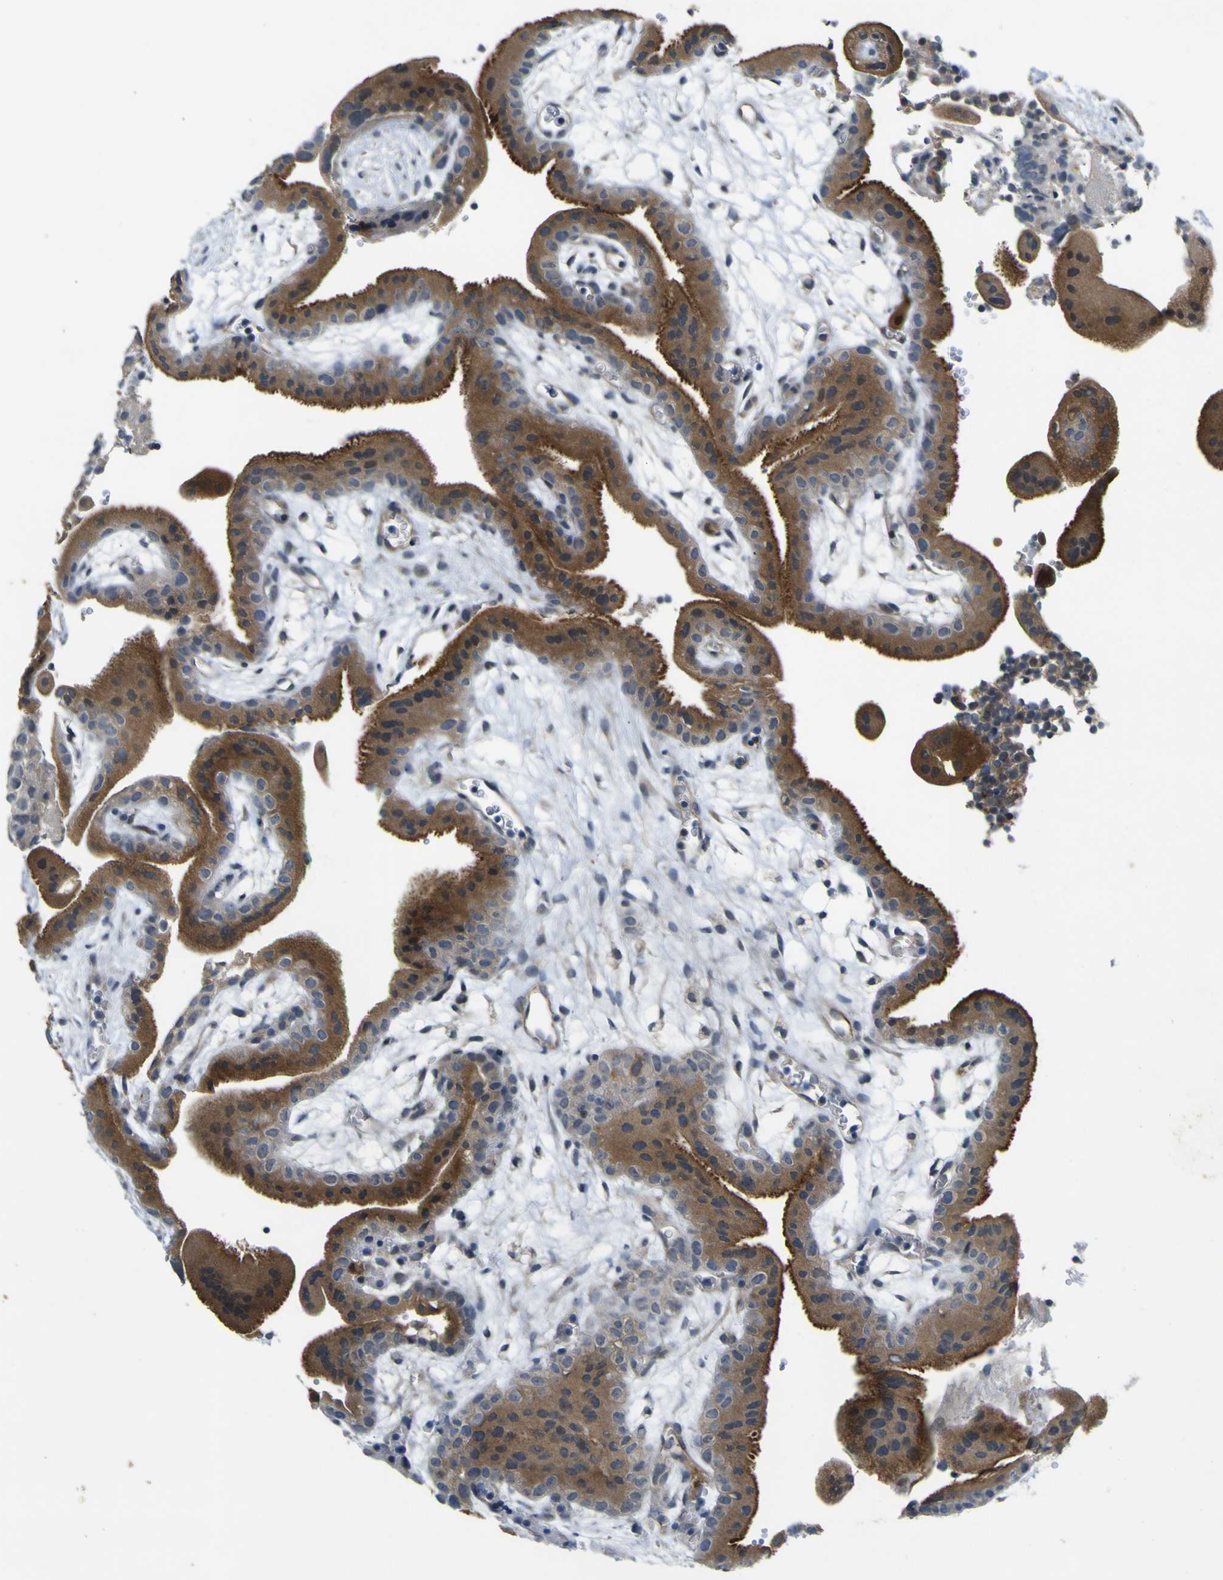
{"staining": {"intensity": "moderate", "quantity": ">75%", "location": "cytoplasmic/membranous"}, "tissue": "placenta", "cell_type": "Decidual cells", "image_type": "normal", "snomed": [{"axis": "morphology", "description": "Normal tissue, NOS"}, {"axis": "topography", "description": "Placenta"}], "caption": "A micrograph of placenta stained for a protein shows moderate cytoplasmic/membranous brown staining in decidual cells. The protein is shown in brown color, while the nuclei are stained blue.", "gene": "LDLR", "patient": {"sex": "female", "age": 18}}